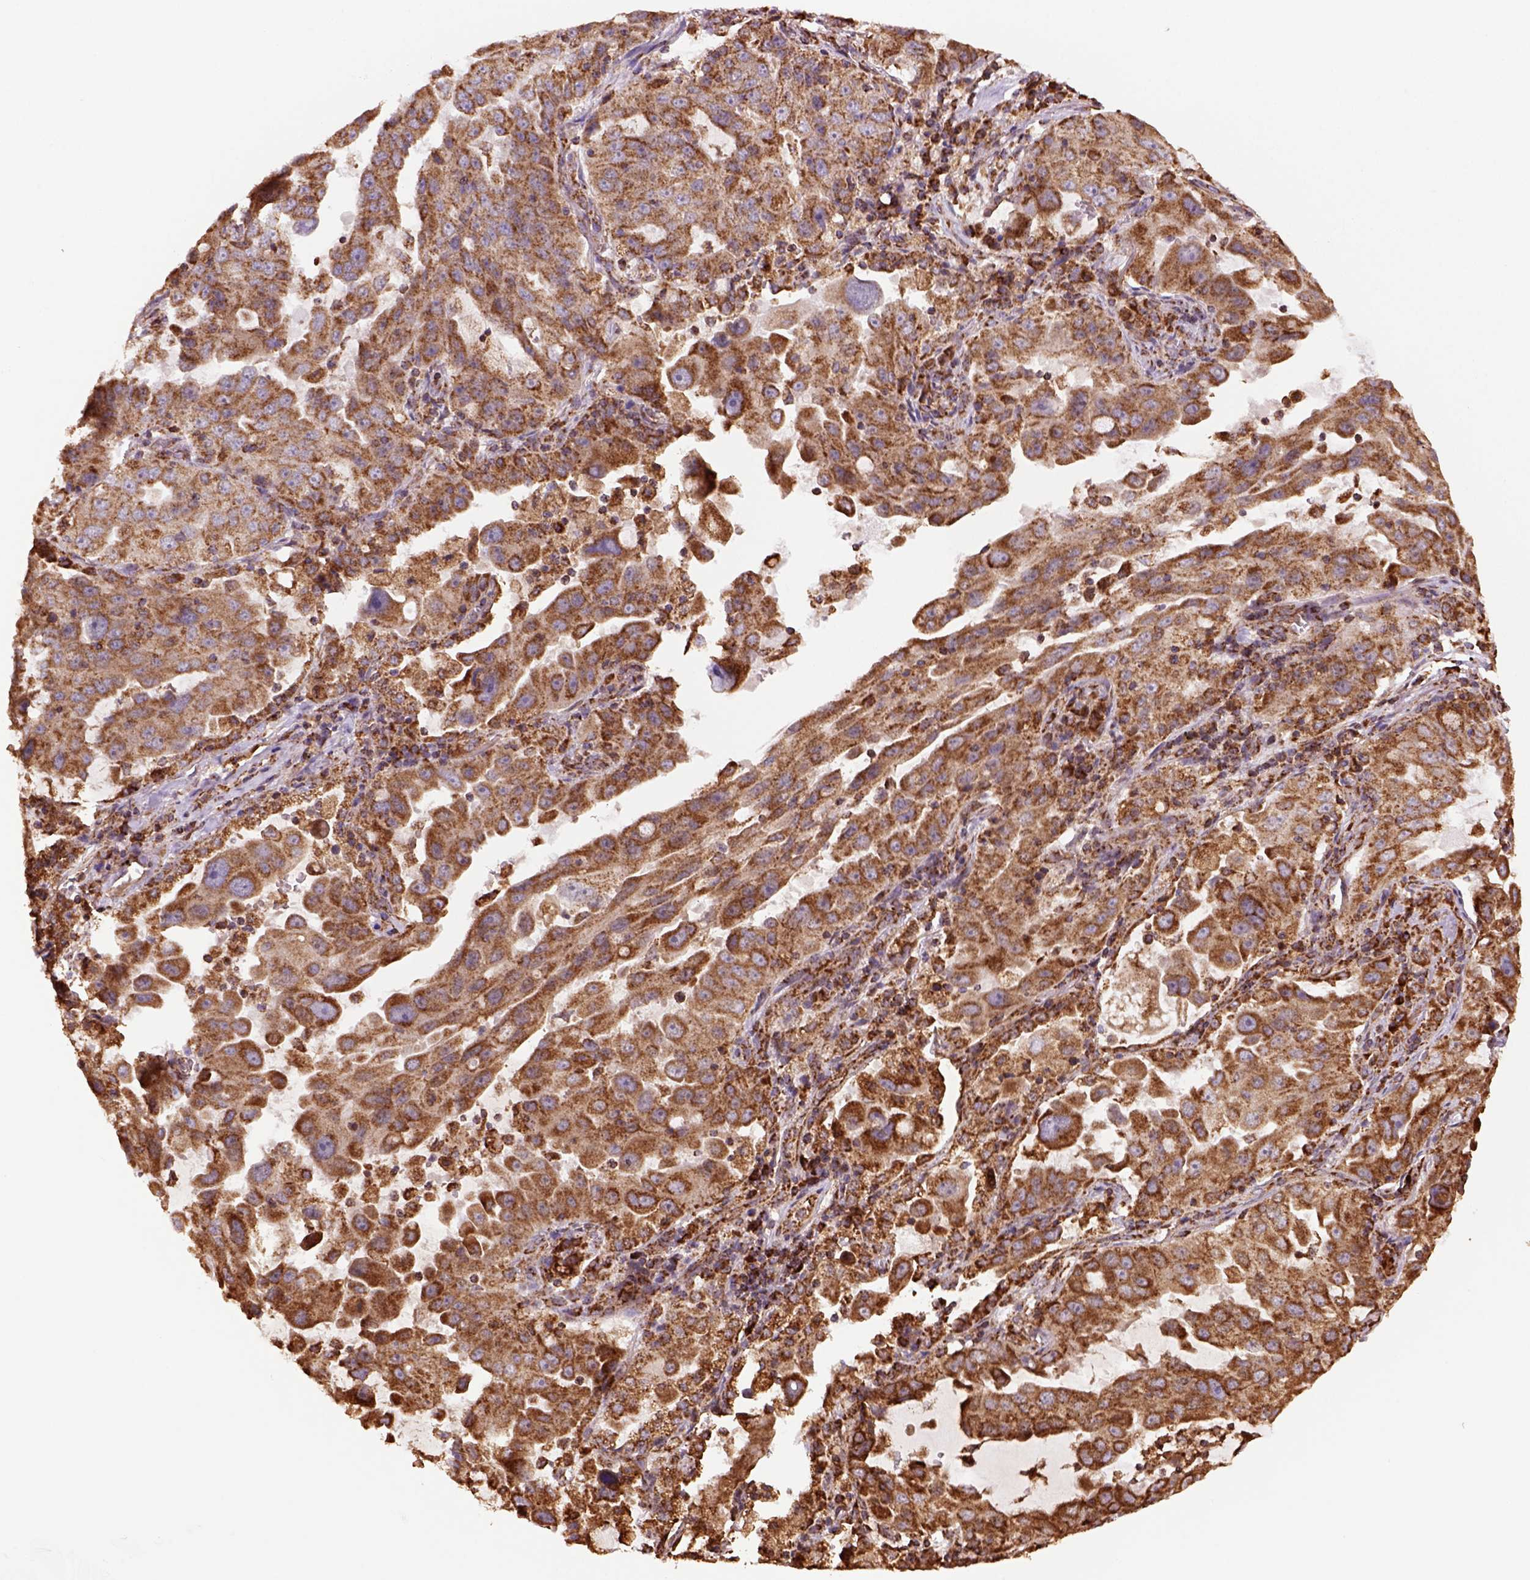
{"staining": {"intensity": "moderate", "quantity": ">75%", "location": "cytoplasmic/membranous"}, "tissue": "lung cancer", "cell_type": "Tumor cells", "image_type": "cancer", "snomed": [{"axis": "morphology", "description": "Adenocarcinoma, NOS"}, {"axis": "topography", "description": "Lung"}], "caption": "Brown immunohistochemical staining in adenocarcinoma (lung) displays moderate cytoplasmic/membranous expression in about >75% of tumor cells.", "gene": "MAPK8IP3", "patient": {"sex": "female", "age": 61}}